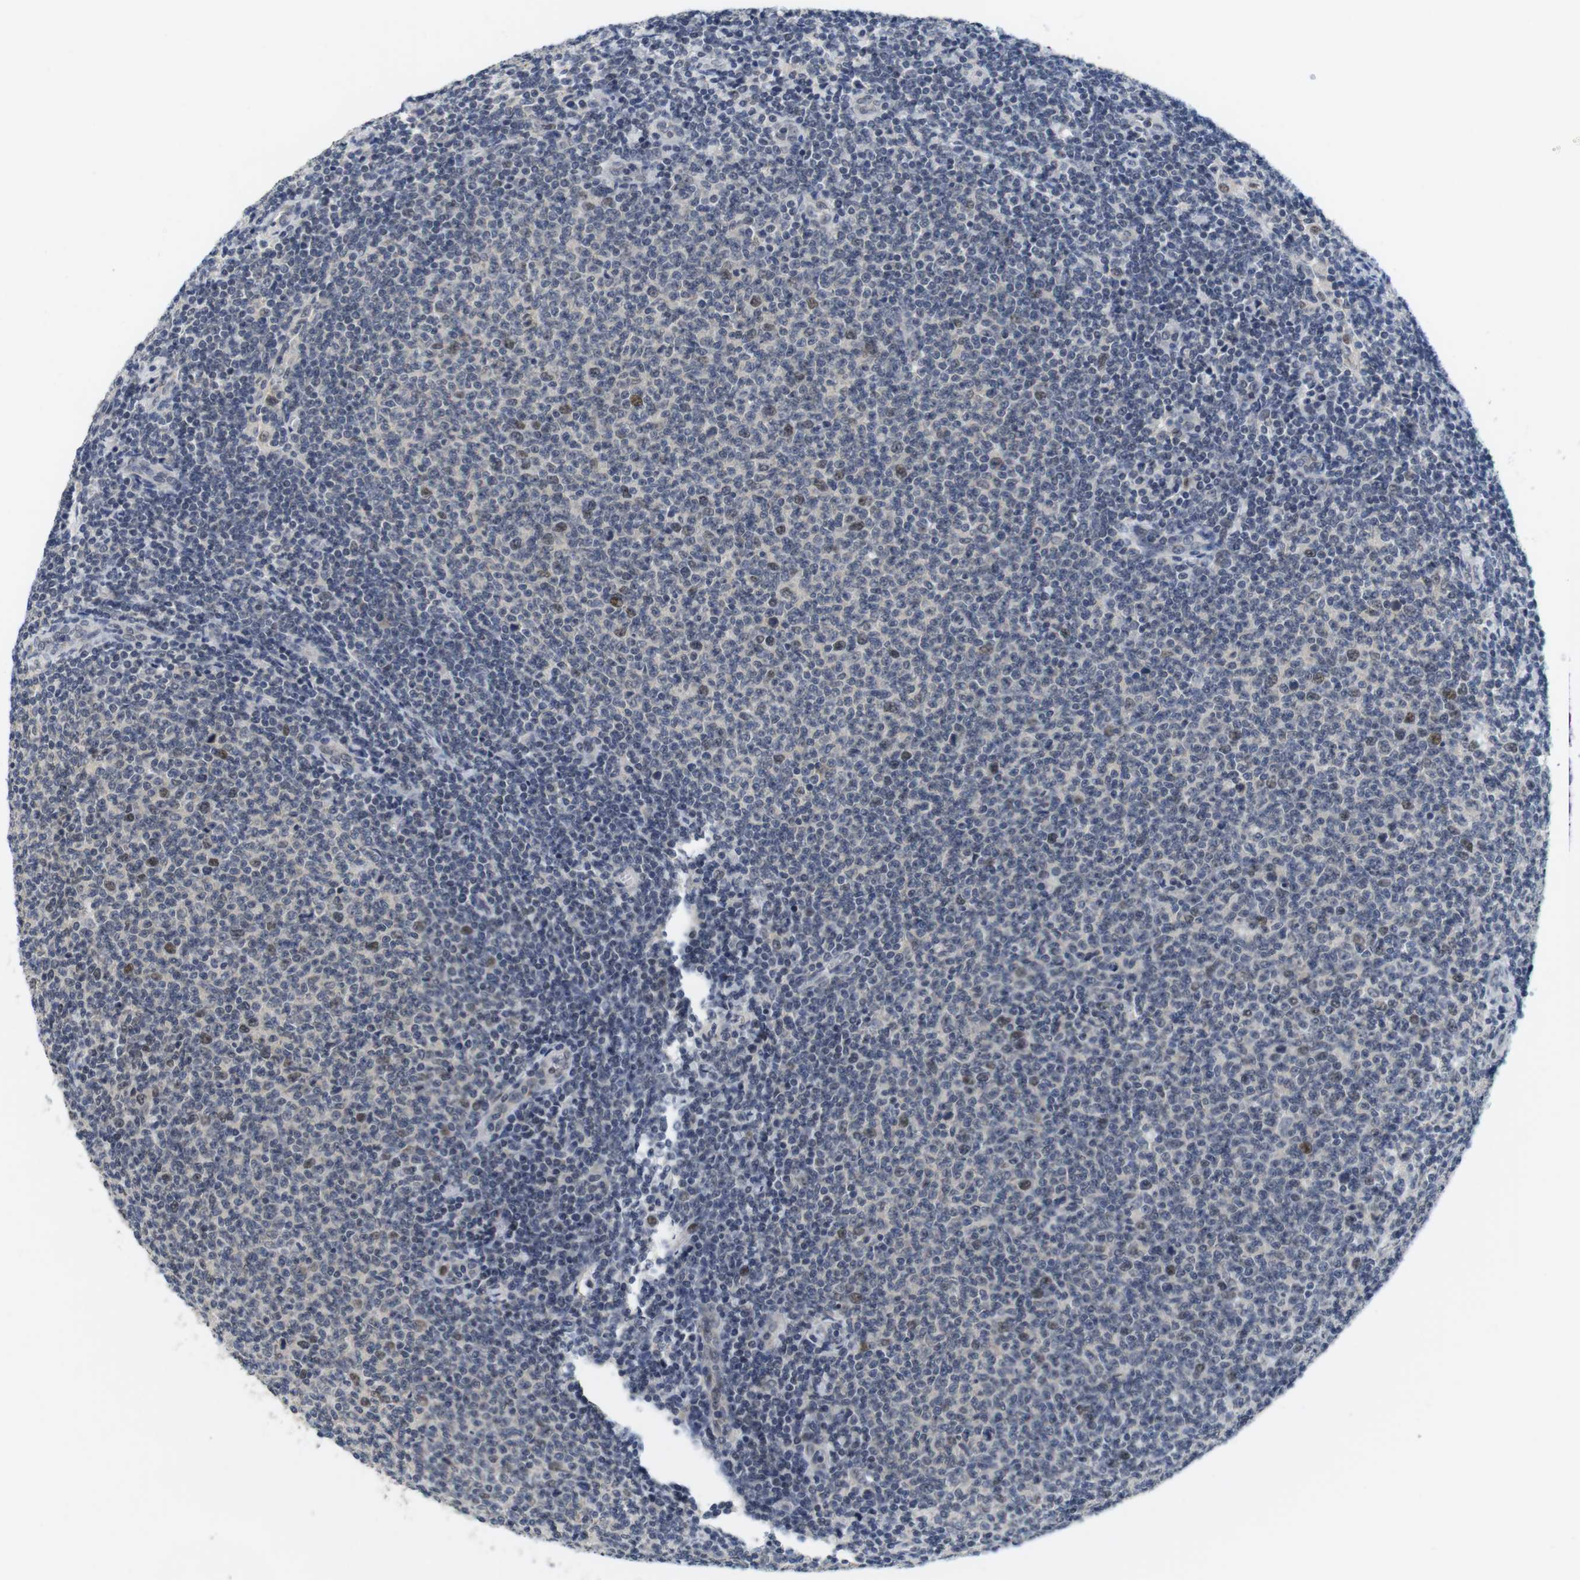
{"staining": {"intensity": "moderate", "quantity": "<25%", "location": "nuclear"}, "tissue": "lymphoma", "cell_type": "Tumor cells", "image_type": "cancer", "snomed": [{"axis": "morphology", "description": "Malignant lymphoma, non-Hodgkin's type, Low grade"}, {"axis": "topography", "description": "Lymph node"}], "caption": "Immunohistochemistry of human lymphoma reveals low levels of moderate nuclear expression in approximately <25% of tumor cells.", "gene": "SKP2", "patient": {"sex": "male", "age": 66}}